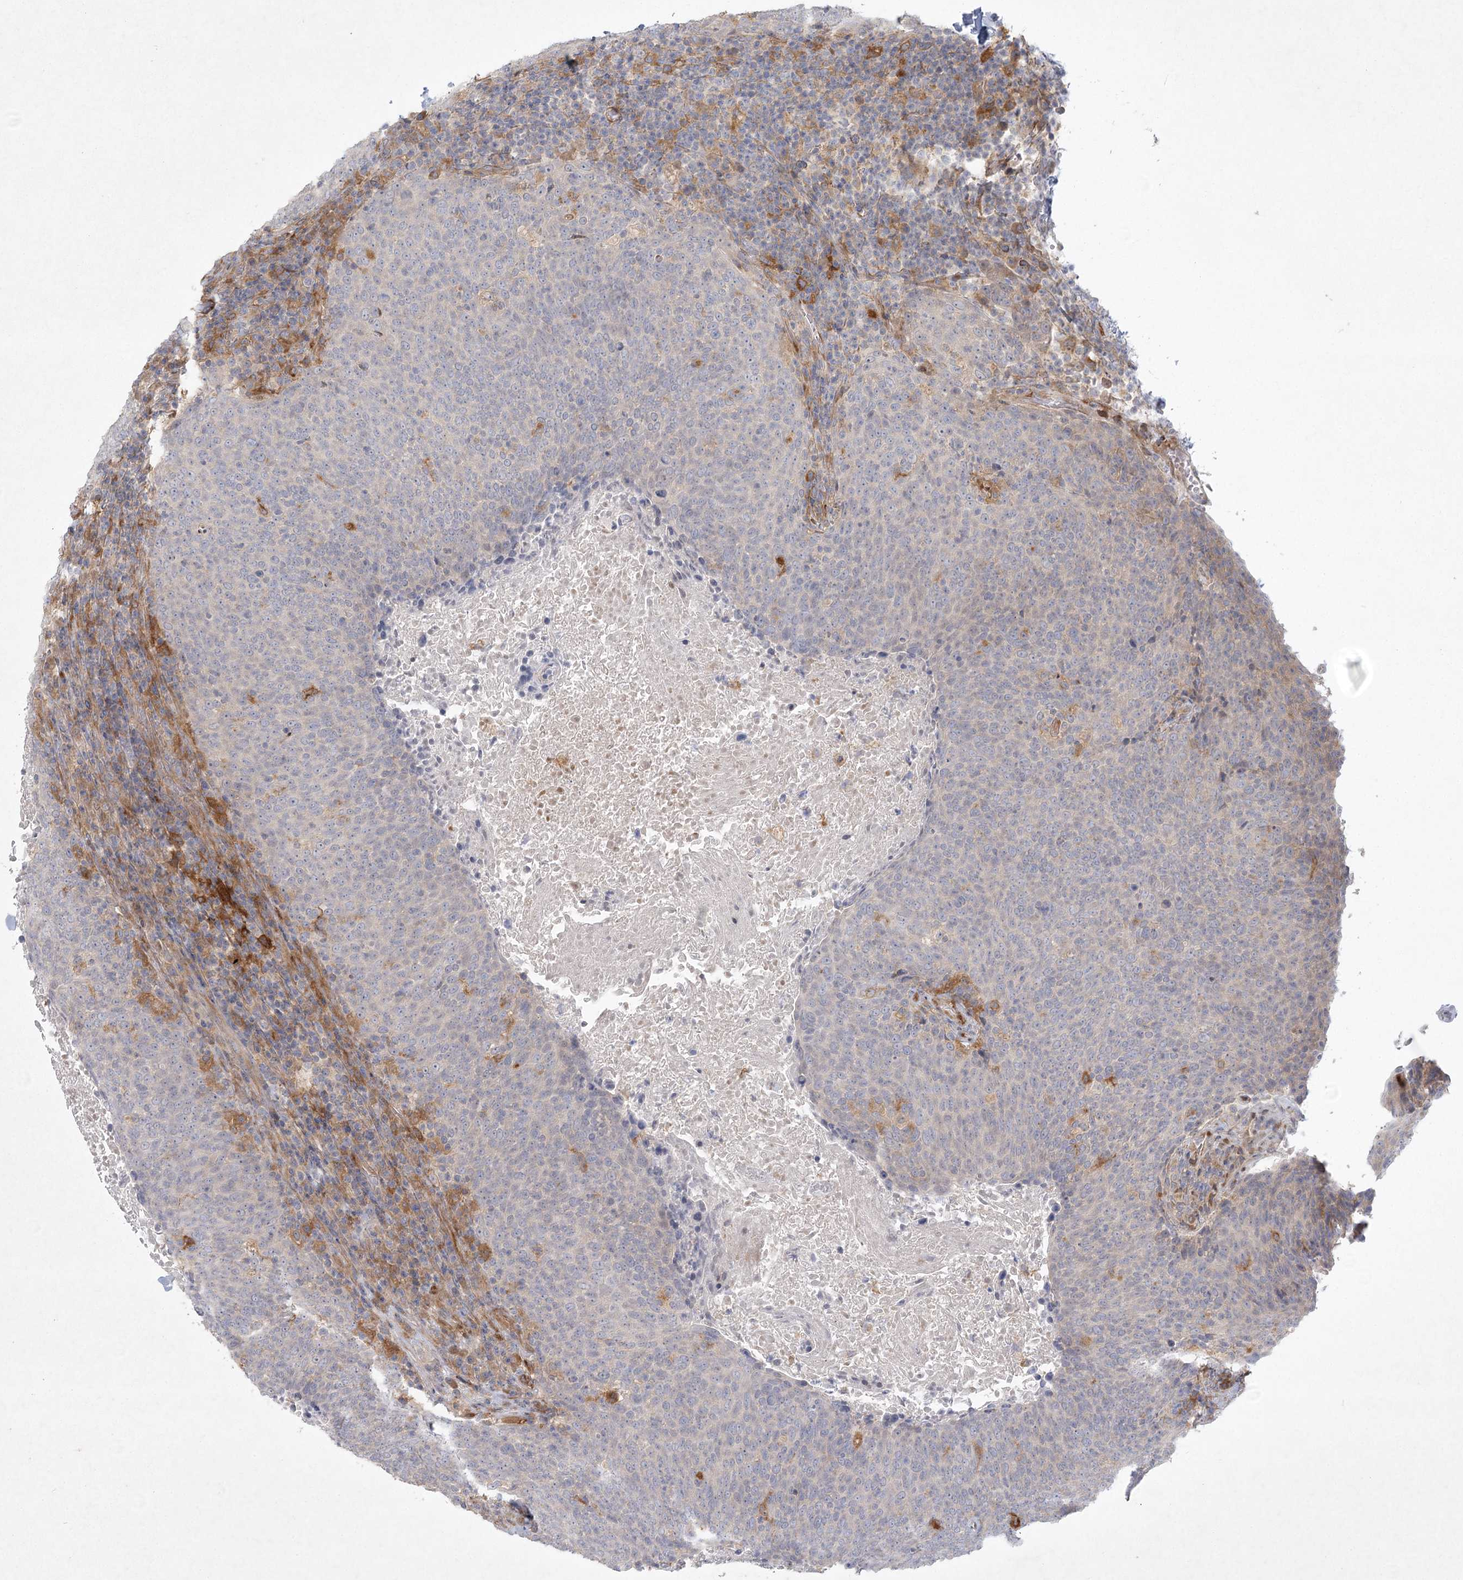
{"staining": {"intensity": "negative", "quantity": "none", "location": "none"}, "tissue": "head and neck cancer", "cell_type": "Tumor cells", "image_type": "cancer", "snomed": [{"axis": "morphology", "description": "Squamous cell carcinoma, NOS"}, {"axis": "morphology", "description": "Squamous cell carcinoma, metastatic, NOS"}, {"axis": "topography", "description": "Lymph node"}, {"axis": "topography", "description": "Head-Neck"}], "caption": "This is an IHC image of human squamous cell carcinoma (head and neck). There is no staining in tumor cells.", "gene": "FAM110C", "patient": {"sex": "male", "age": 62}}